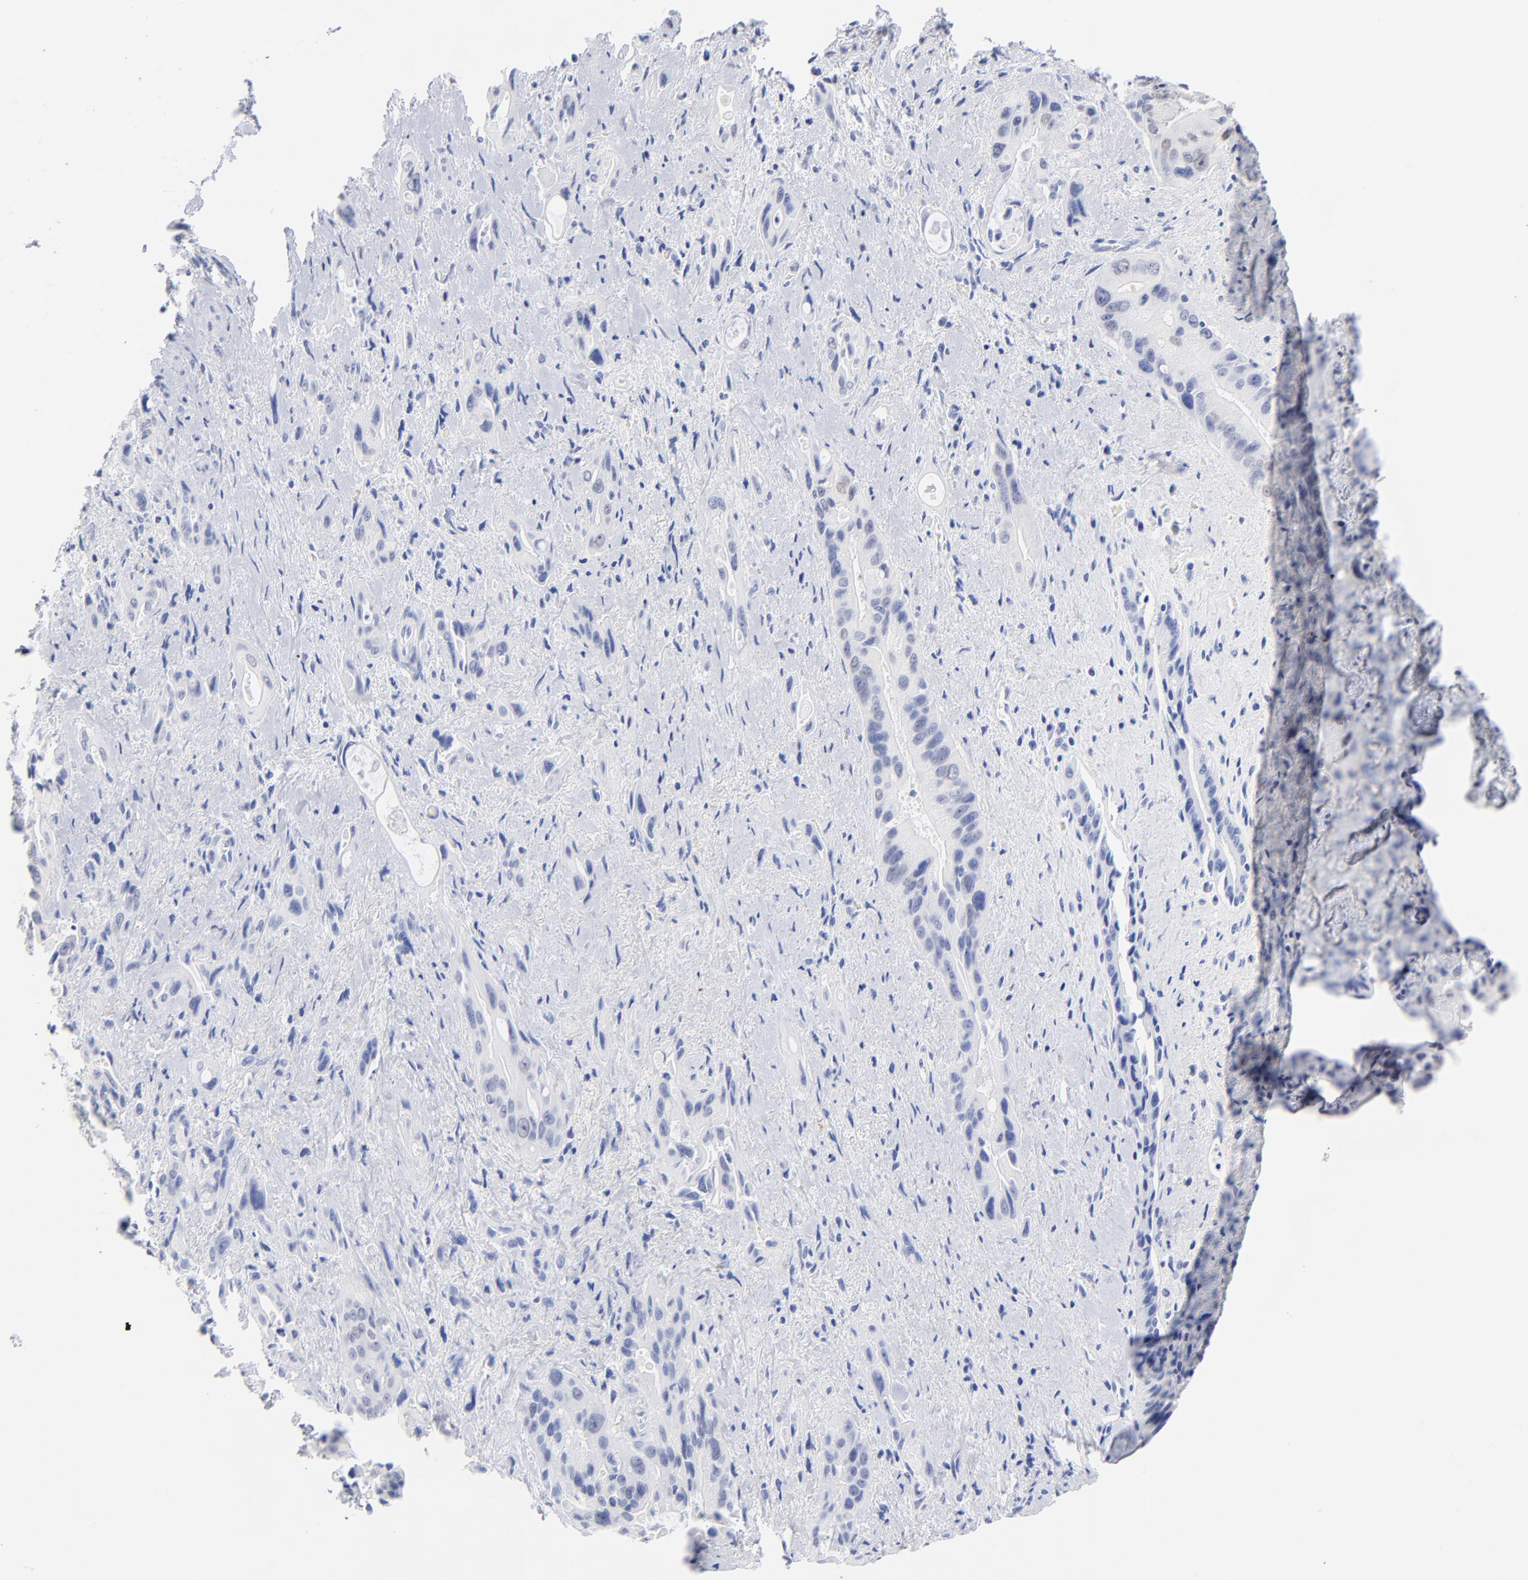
{"staining": {"intensity": "negative", "quantity": "none", "location": "none"}, "tissue": "pancreatic cancer", "cell_type": "Tumor cells", "image_type": "cancer", "snomed": [{"axis": "morphology", "description": "Adenocarcinoma, NOS"}, {"axis": "topography", "description": "Pancreas"}], "caption": "Micrograph shows no significant protein staining in tumor cells of pancreatic cancer.", "gene": "ACY1", "patient": {"sex": "male", "age": 77}}